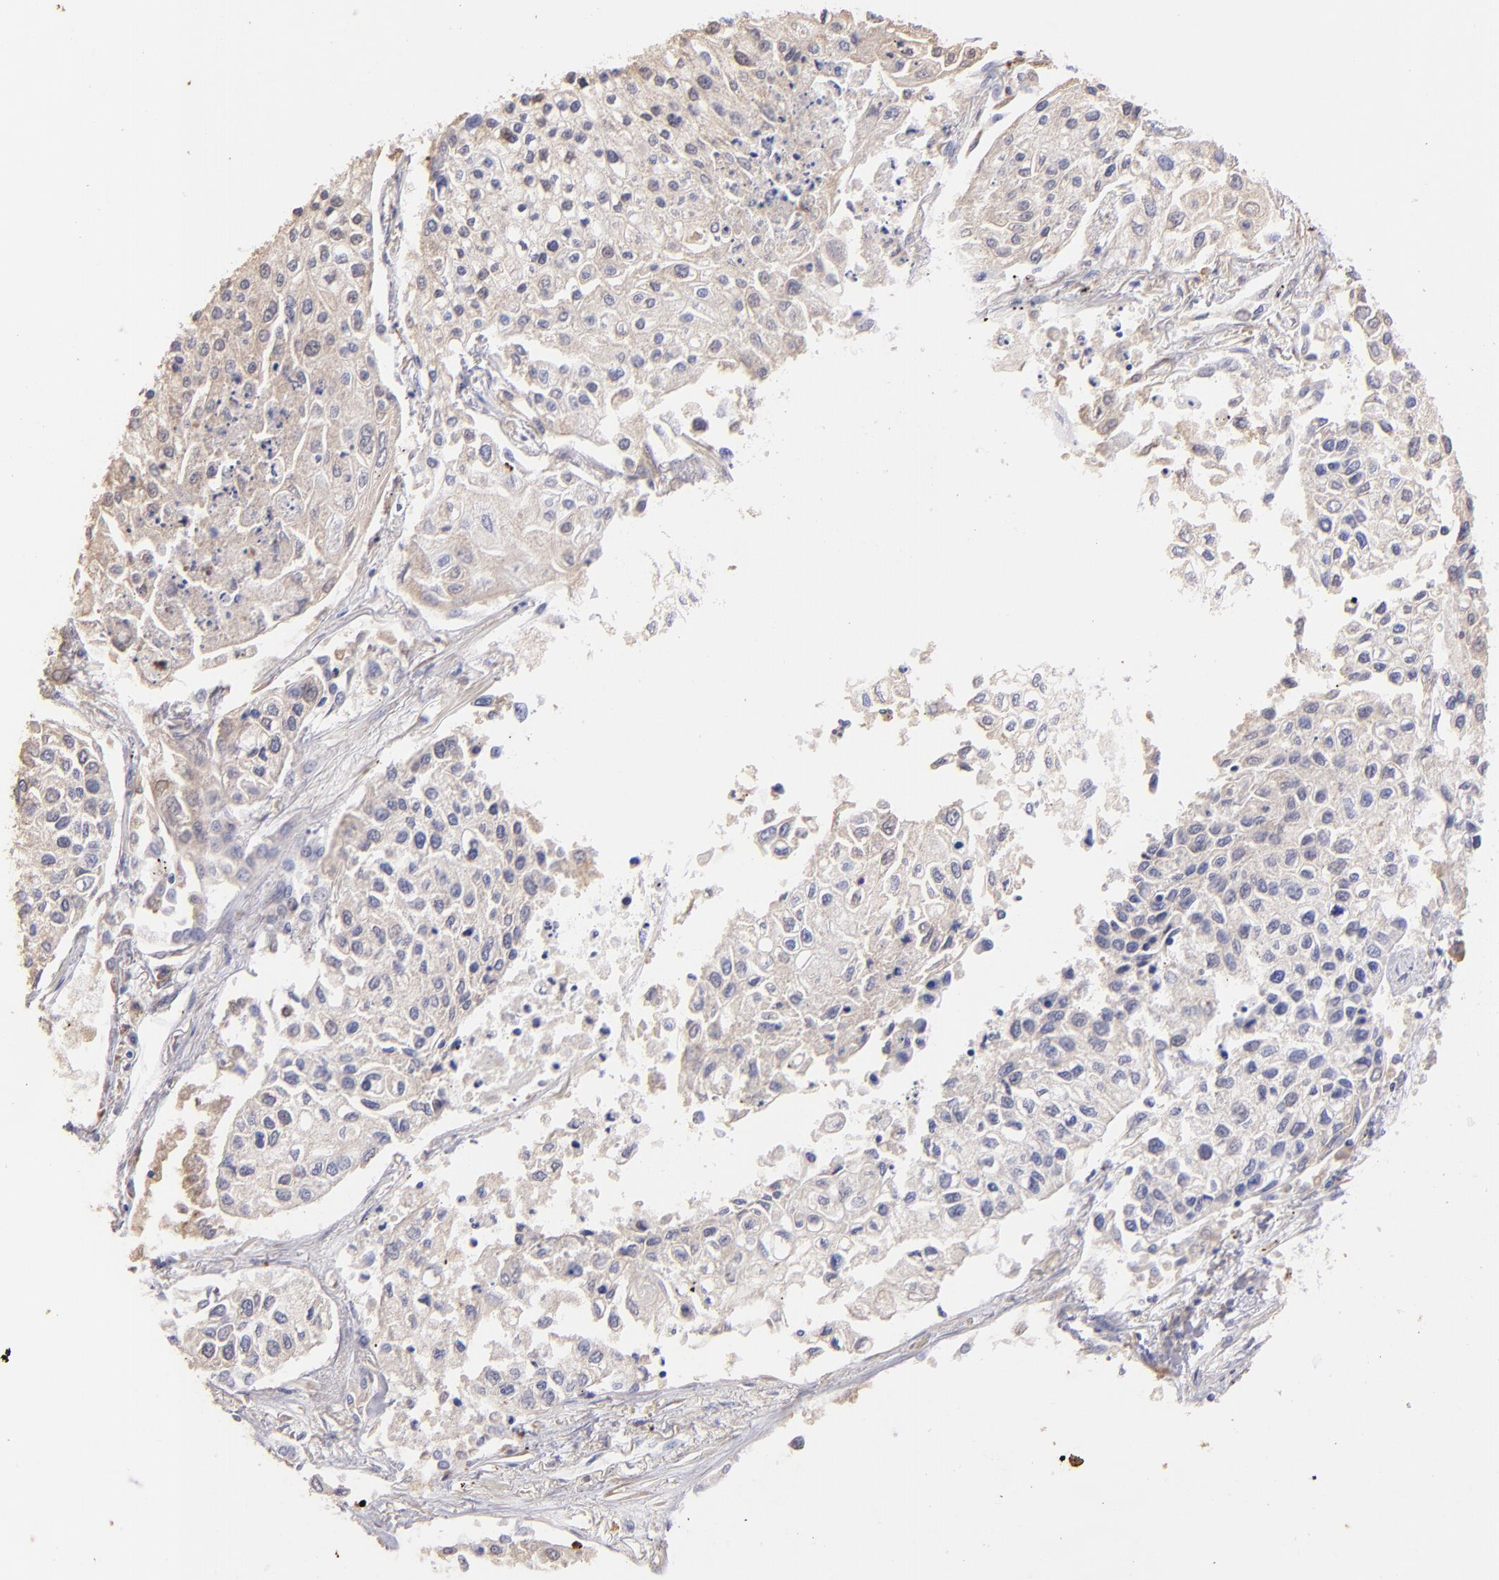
{"staining": {"intensity": "weak", "quantity": "<25%", "location": "cytoplasmic/membranous"}, "tissue": "lung cancer", "cell_type": "Tumor cells", "image_type": "cancer", "snomed": [{"axis": "morphology", "description": "Squamous cell carcinoma, NOS"}, {"axis": "topography", "description": "Lung"}], "caption": "This photomicrograph is of lung cancer stained with IHC to label a protein in brown with the nuclei are counter-stained blue. There is no positivity in tumor cells.", "gene": "FGB", "patient": {"sex": "male", "age": 75}}